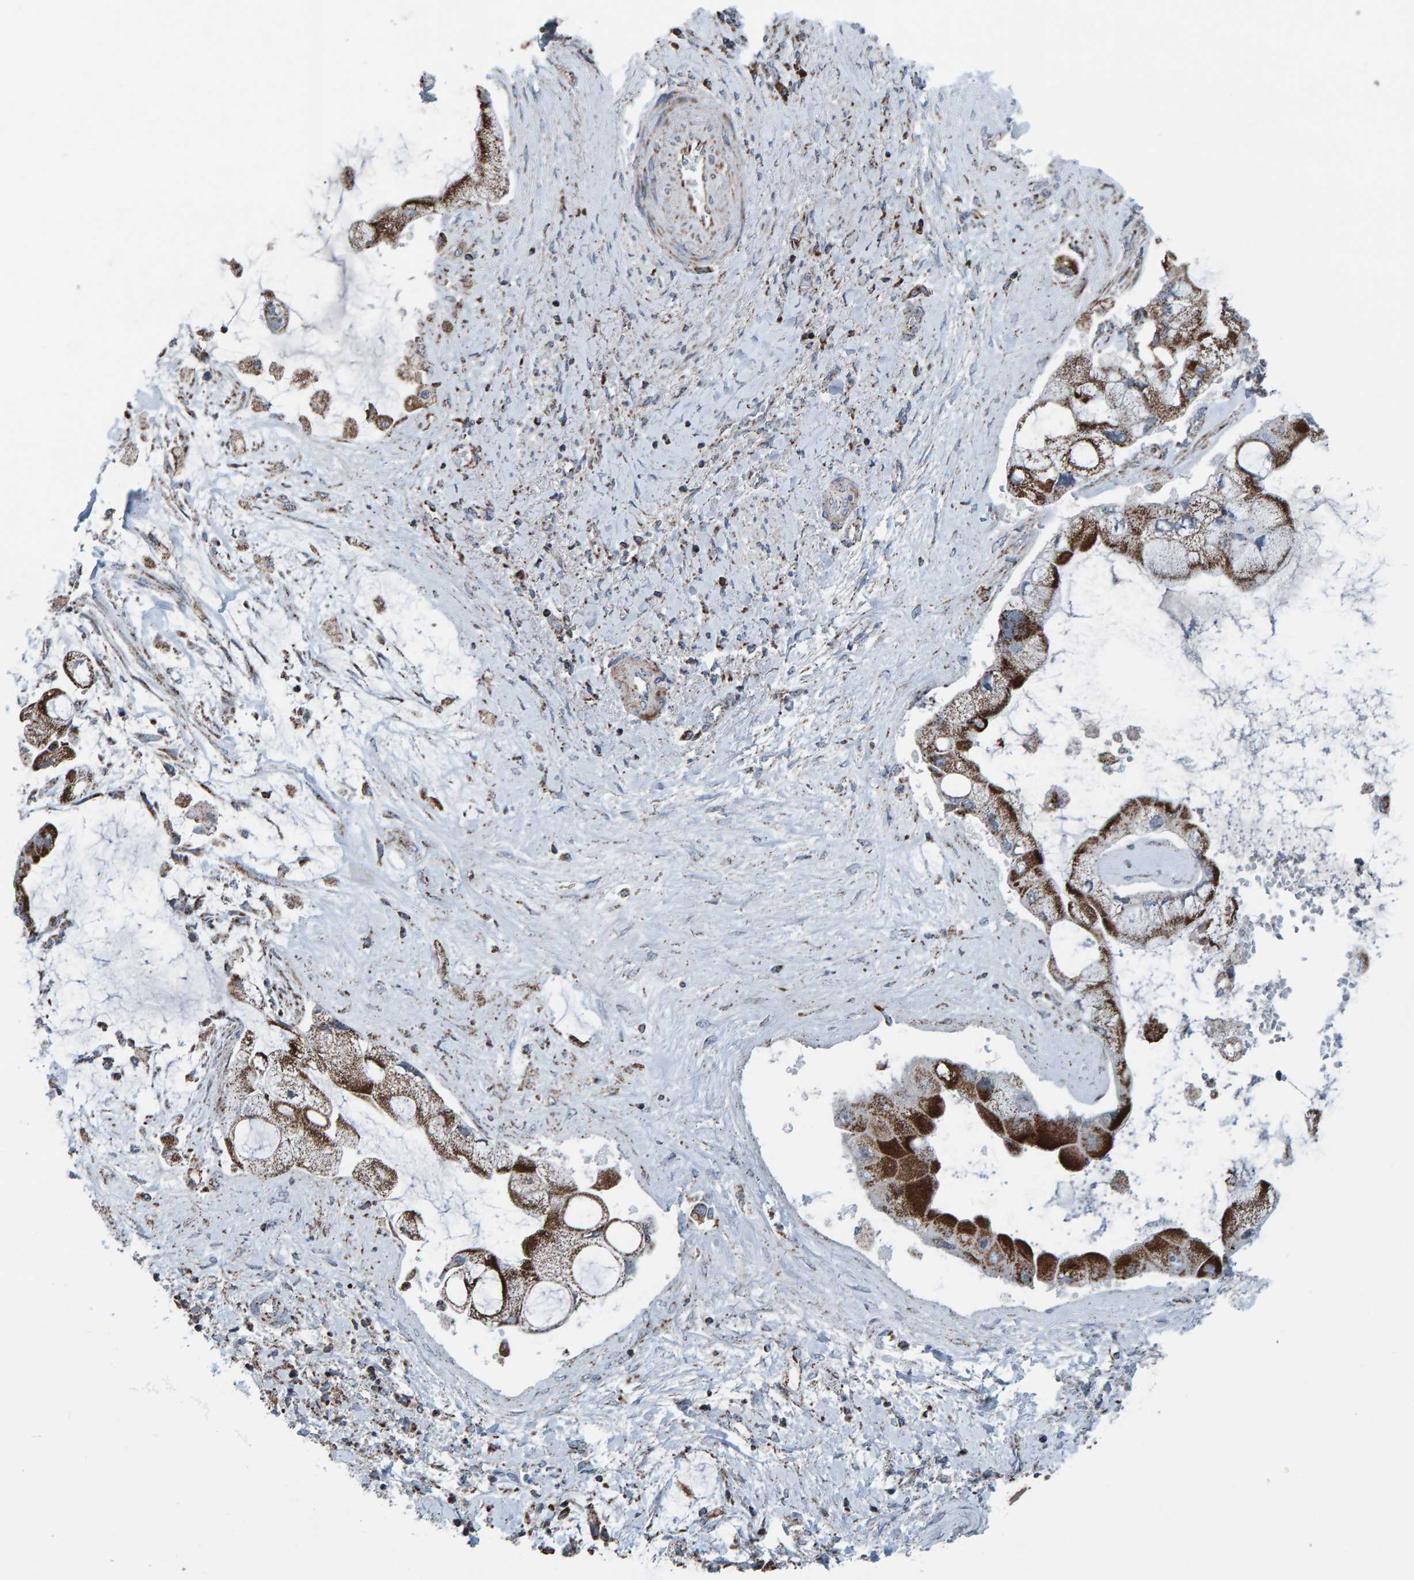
{"staining": {"intensity": "strong", "quantity": ">75%", "location": "cytoplasmic/membranous"}, "tissue": "liver cancer", "cell_type": "Tumor cells", "image_type": "cancer", "snomed": [{"axis": "morphology", "description": "Cholangiocarcinoma"}, {"axis": "topography", "description": "Liver"}], "caption": "The micrograph demonstrates a brown stain indicating the presence of a protein in the cytoplasmic/membranous of tumor cells in cholangiocarcinoma (liver). (Brightfield microscopy of DAB IHC at high magnification).", "gene": "ZNF48", "patient": {"sex": "male", "age": 50}}